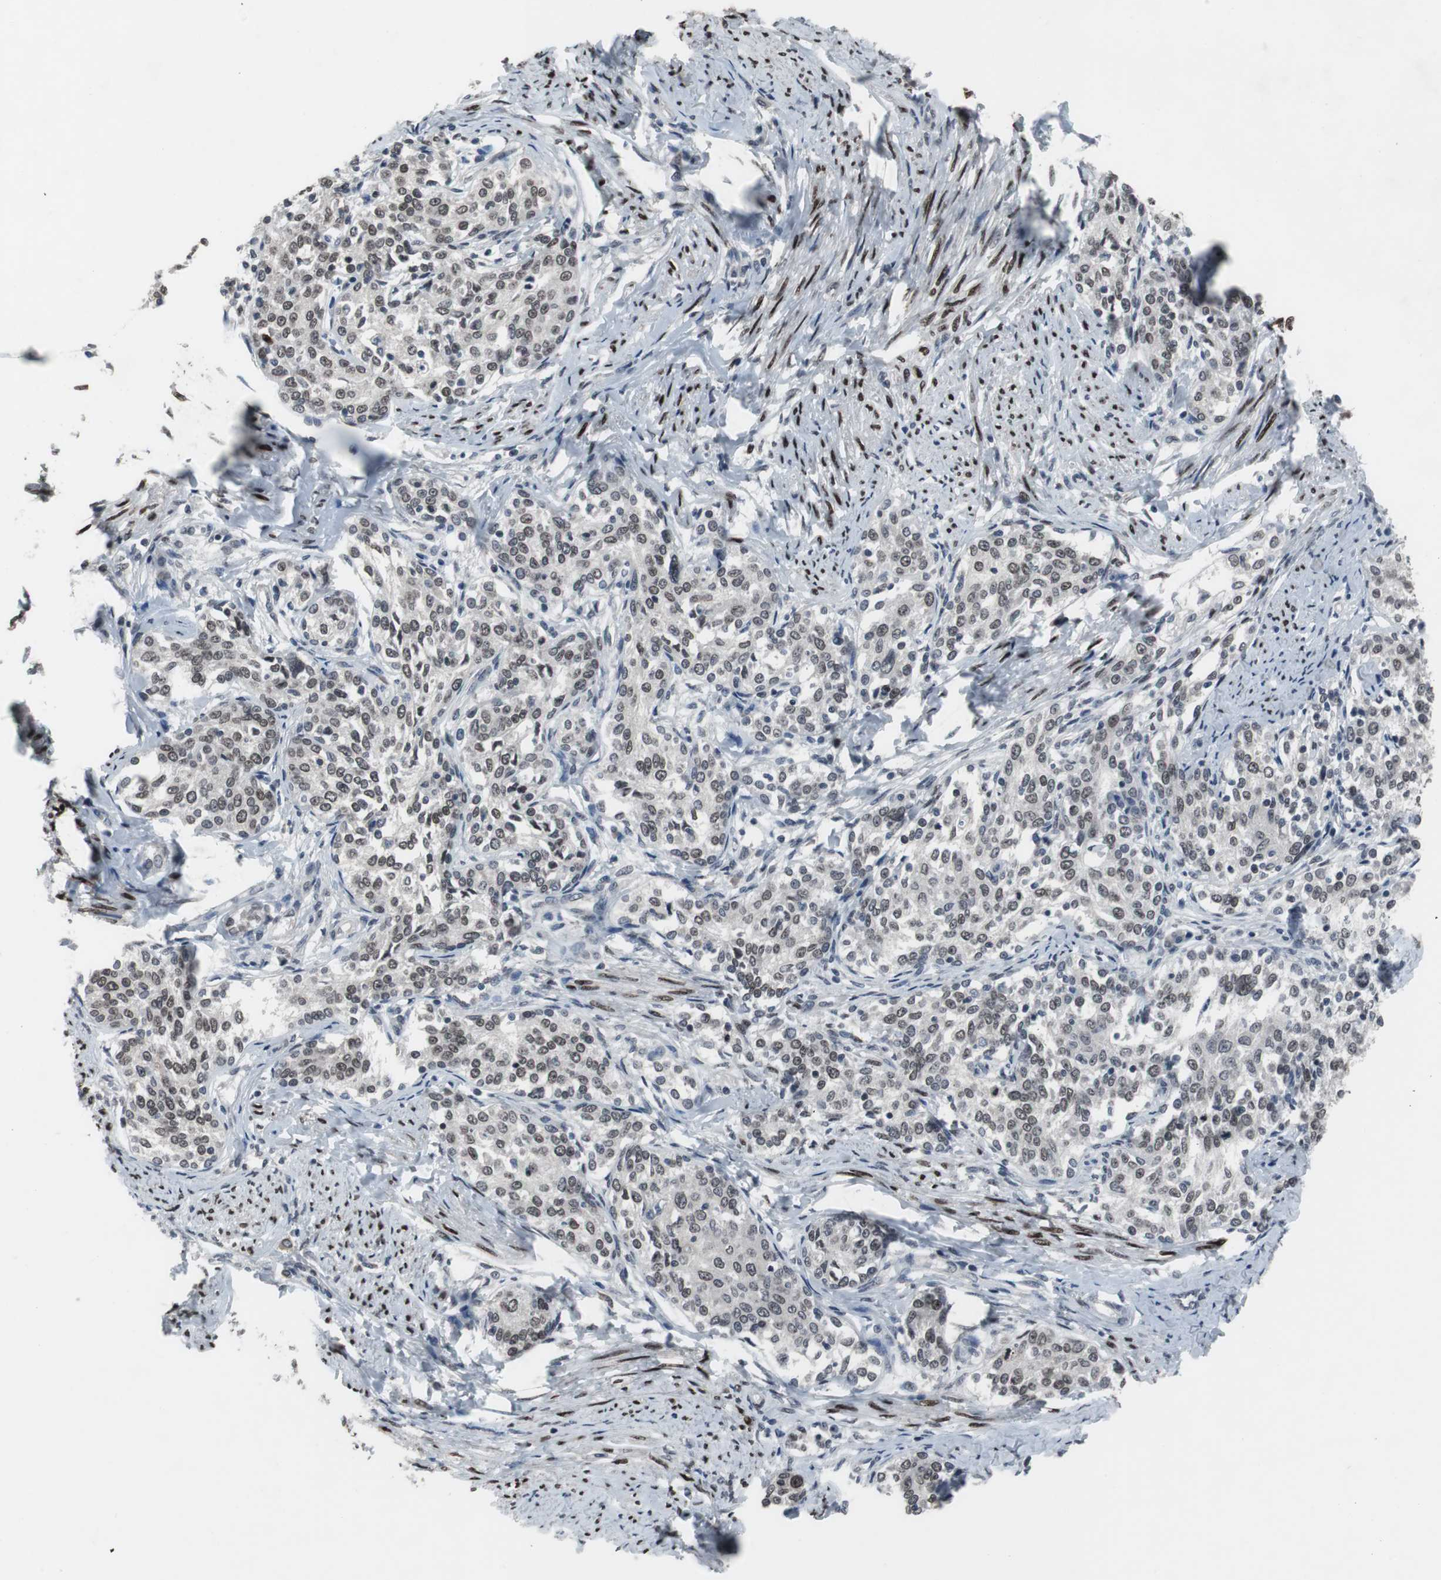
{"staining": {"intensity": "moderate", "quantity": ">75%", "location": "nuclear"}, "tissue": "cervical cancer", "cell_type": "Tumor cells", "image_type": "cancer", "snomed": [{"axis": "morphology", "description": "Squamous cell carcinoma, NOS"}, {"axis": "morphology", "description": "Adenocarcinoma, NOS"}, {"axis": "topography", "description": "Cervix"}], "caption": "Immunohistochemical staining of human adenocarcinoma (cervical) shows medium levels of moderate nuclear protein positivity in about >75% of tumor cells.", "gene": "FOXP4", "patient": {"sex": "female", "age": 52}}